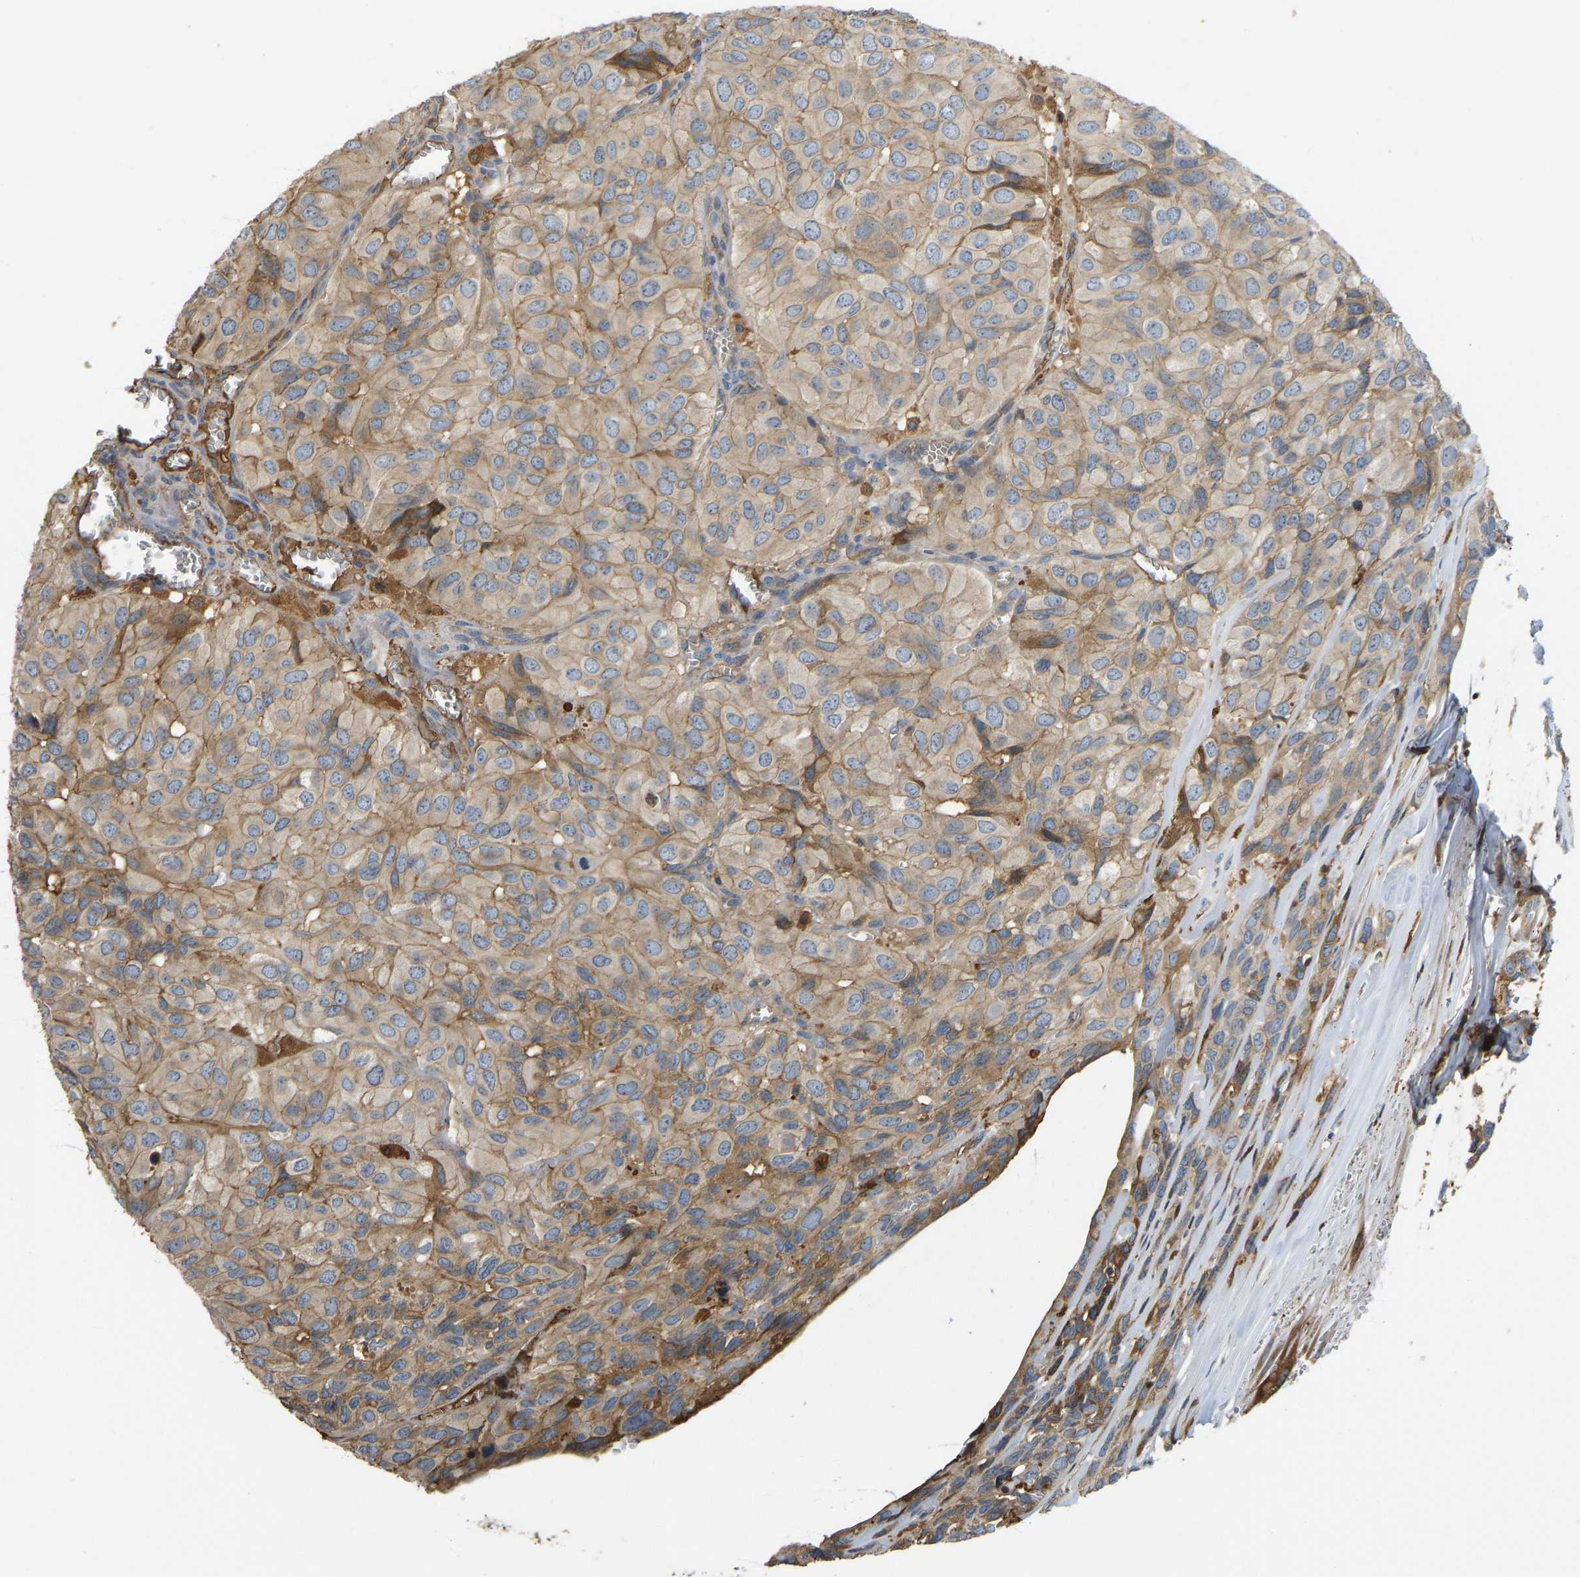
{"staining": {"intensity": "moderate", "quantity": ">75%", "location": "cytoplasmic/membranous"}, "tissue": "head and neck cancer", "cell_type": "Tumor cells", "image_type": "cancer", "snomed": [{"axis": "morphology", "description": "Adenocarcinoma, NOS"}, {"axis": "topography", "description": "Salivary gland, NOS"}, {"axis": "topography", "description": "Head-Neck"}], "caption": "Adenocarcinoma (head and neck) tissue exhibits moderate cytoplasmic/membranous positivity in about >75% of tumor cells", "gene": "VCPKMT", "patient": {"sex": "female", "age": 76}}